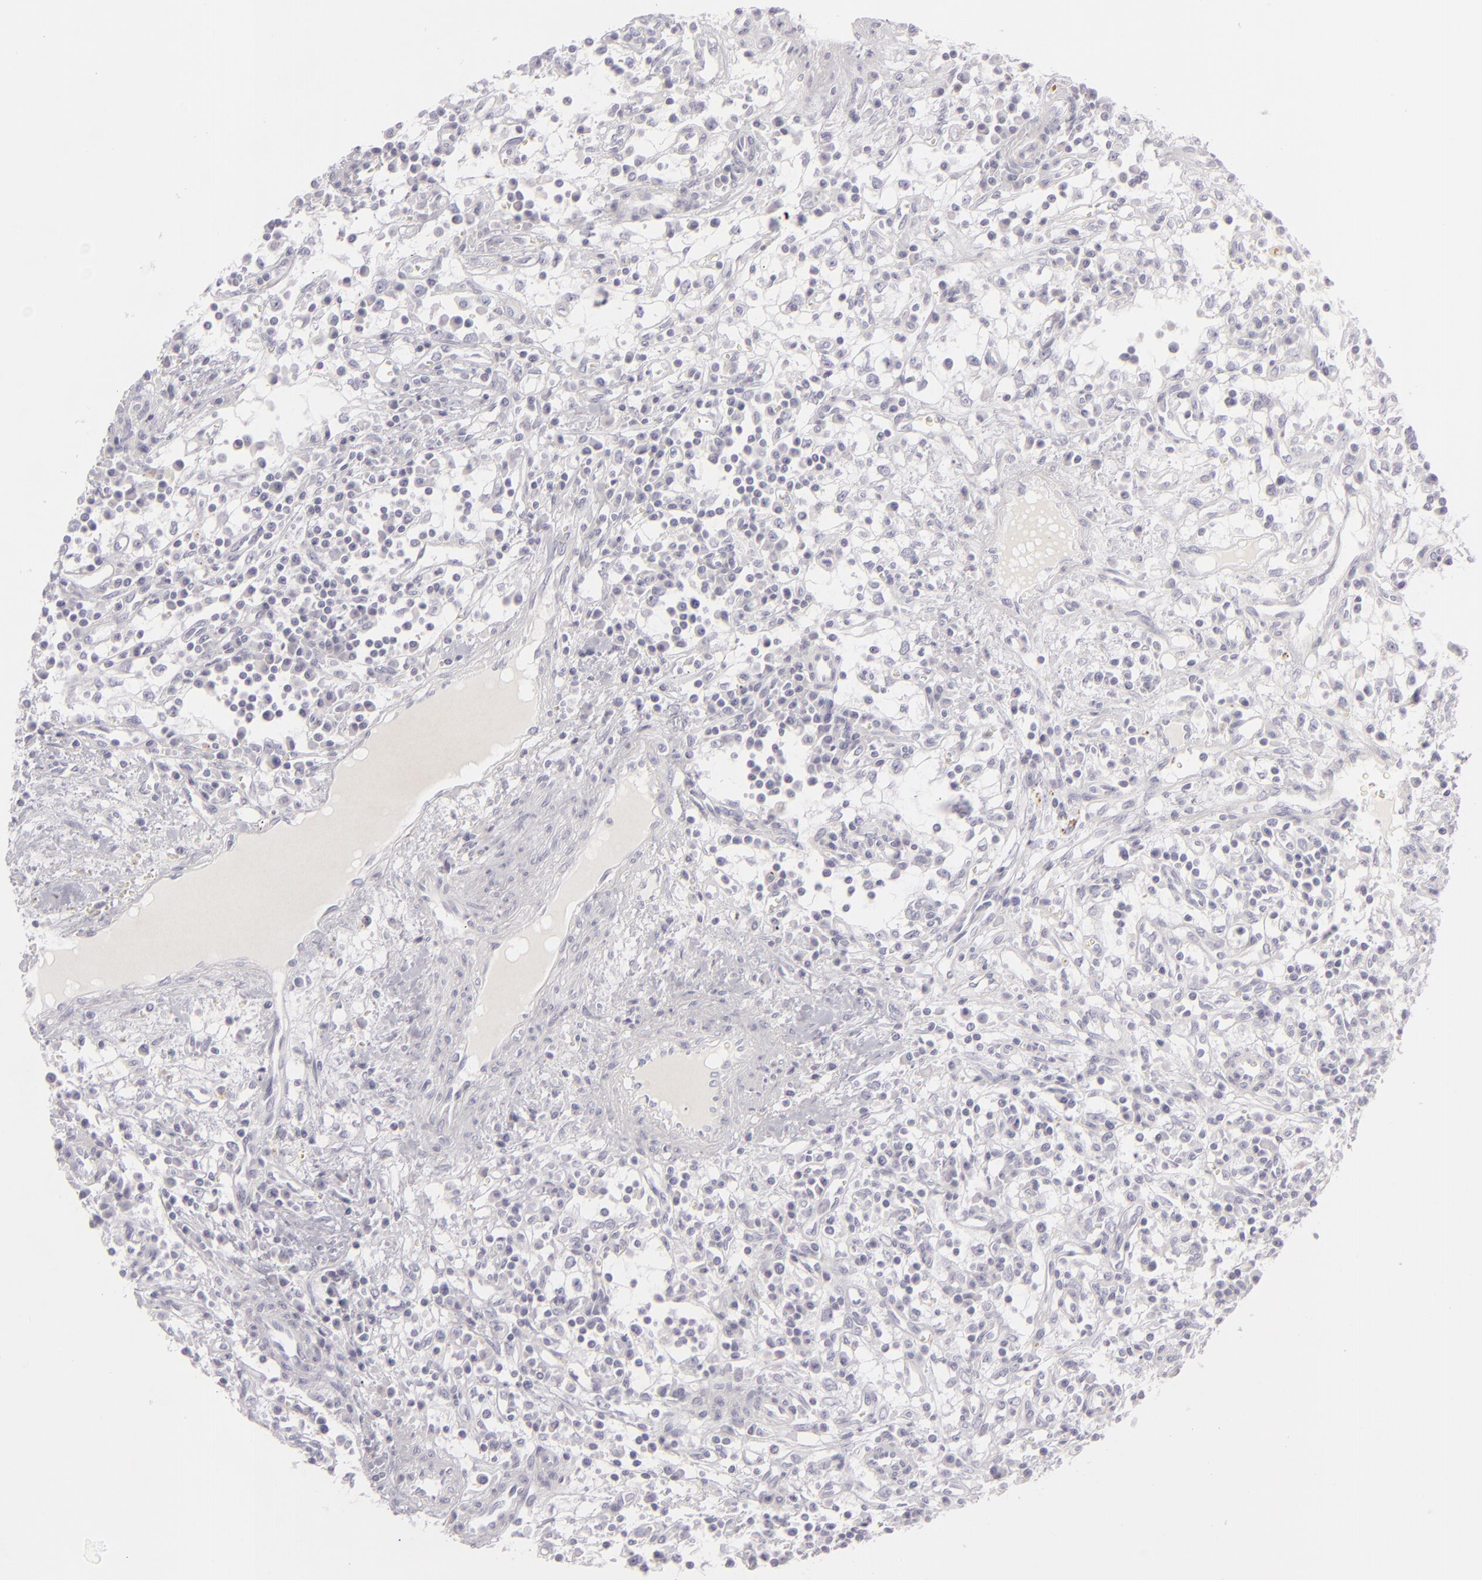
{"staining": {"intensity": "negative", "quantity": "none", "location": "none"}, "tissue": "renal cancer", "cell_type": "Tumor cells", "image_type": "cancer", "snomed": [{"axis": "morphology", "description": "Adenocarcinoma, NOS"}, {"axis": "topography", "description": "Kidney"}], "caption": "Micrograph shows no significant protein positivity in tumor cells of renal cancer. Nuclei are stained in blue.", "gene": "CDX2", "patient": {"sex": "male", "age": 82}}